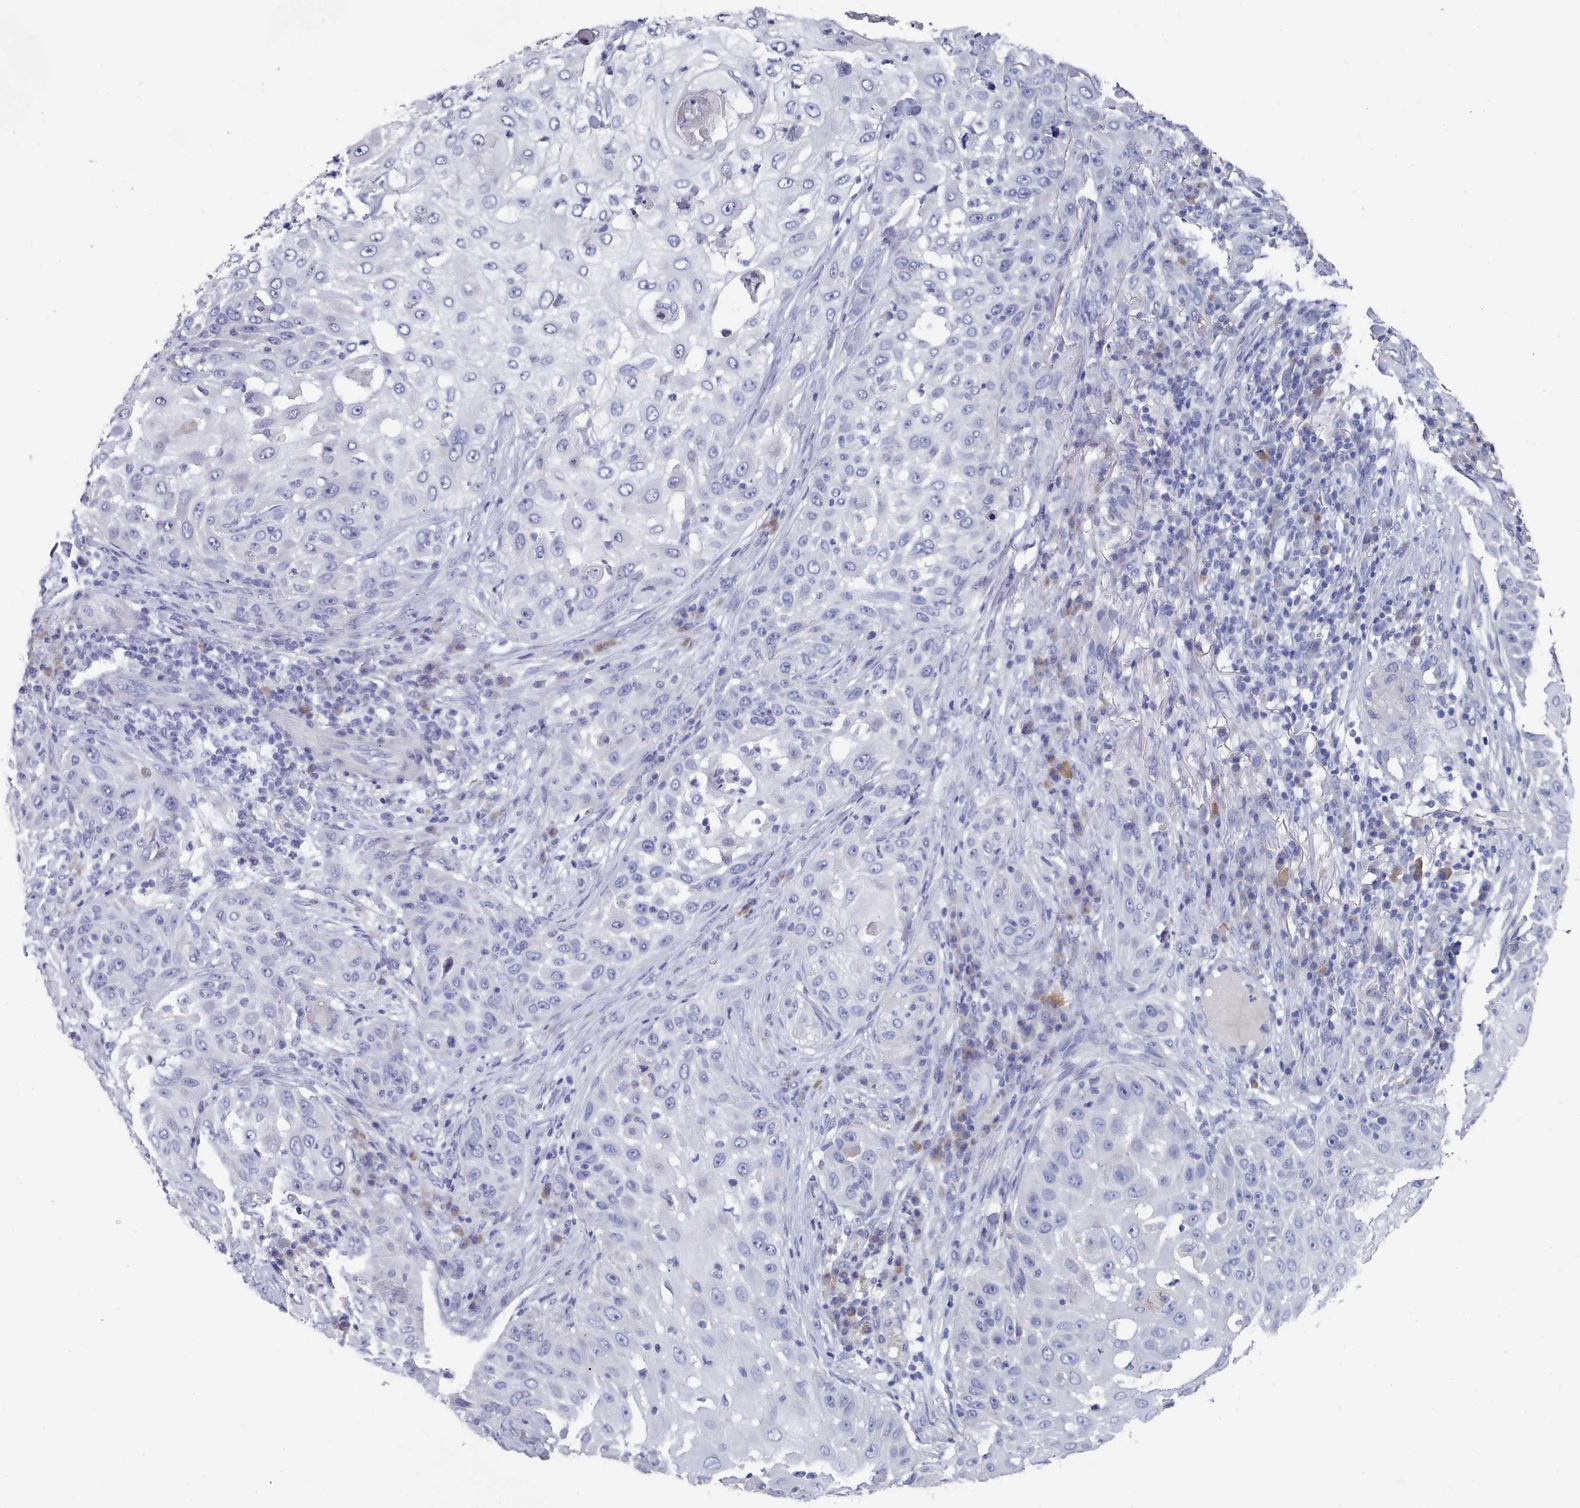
{"staining": {"intensity": "negative", "quantity": "none", "location": "none"}, "tissue": "skin cancer", "cell_type": "Tumor cells", "image_type": "cancer", "snomed": [{"axis": "morphology", "description": "Squamous cell carcinoma, NOS"}, {"axis": "topography", "description": "Skin"}], "caption": "IHC of squamous cell carcinoma (skin) shows no expression in tumor cells. (DAB (3,3'-diaminobenzidine) immunohistochemistry (IHC) visualized using brightfield microscopy, high magnification).", "gene": "ACAD11", "patient": {"sex": "female", "age": 44}}